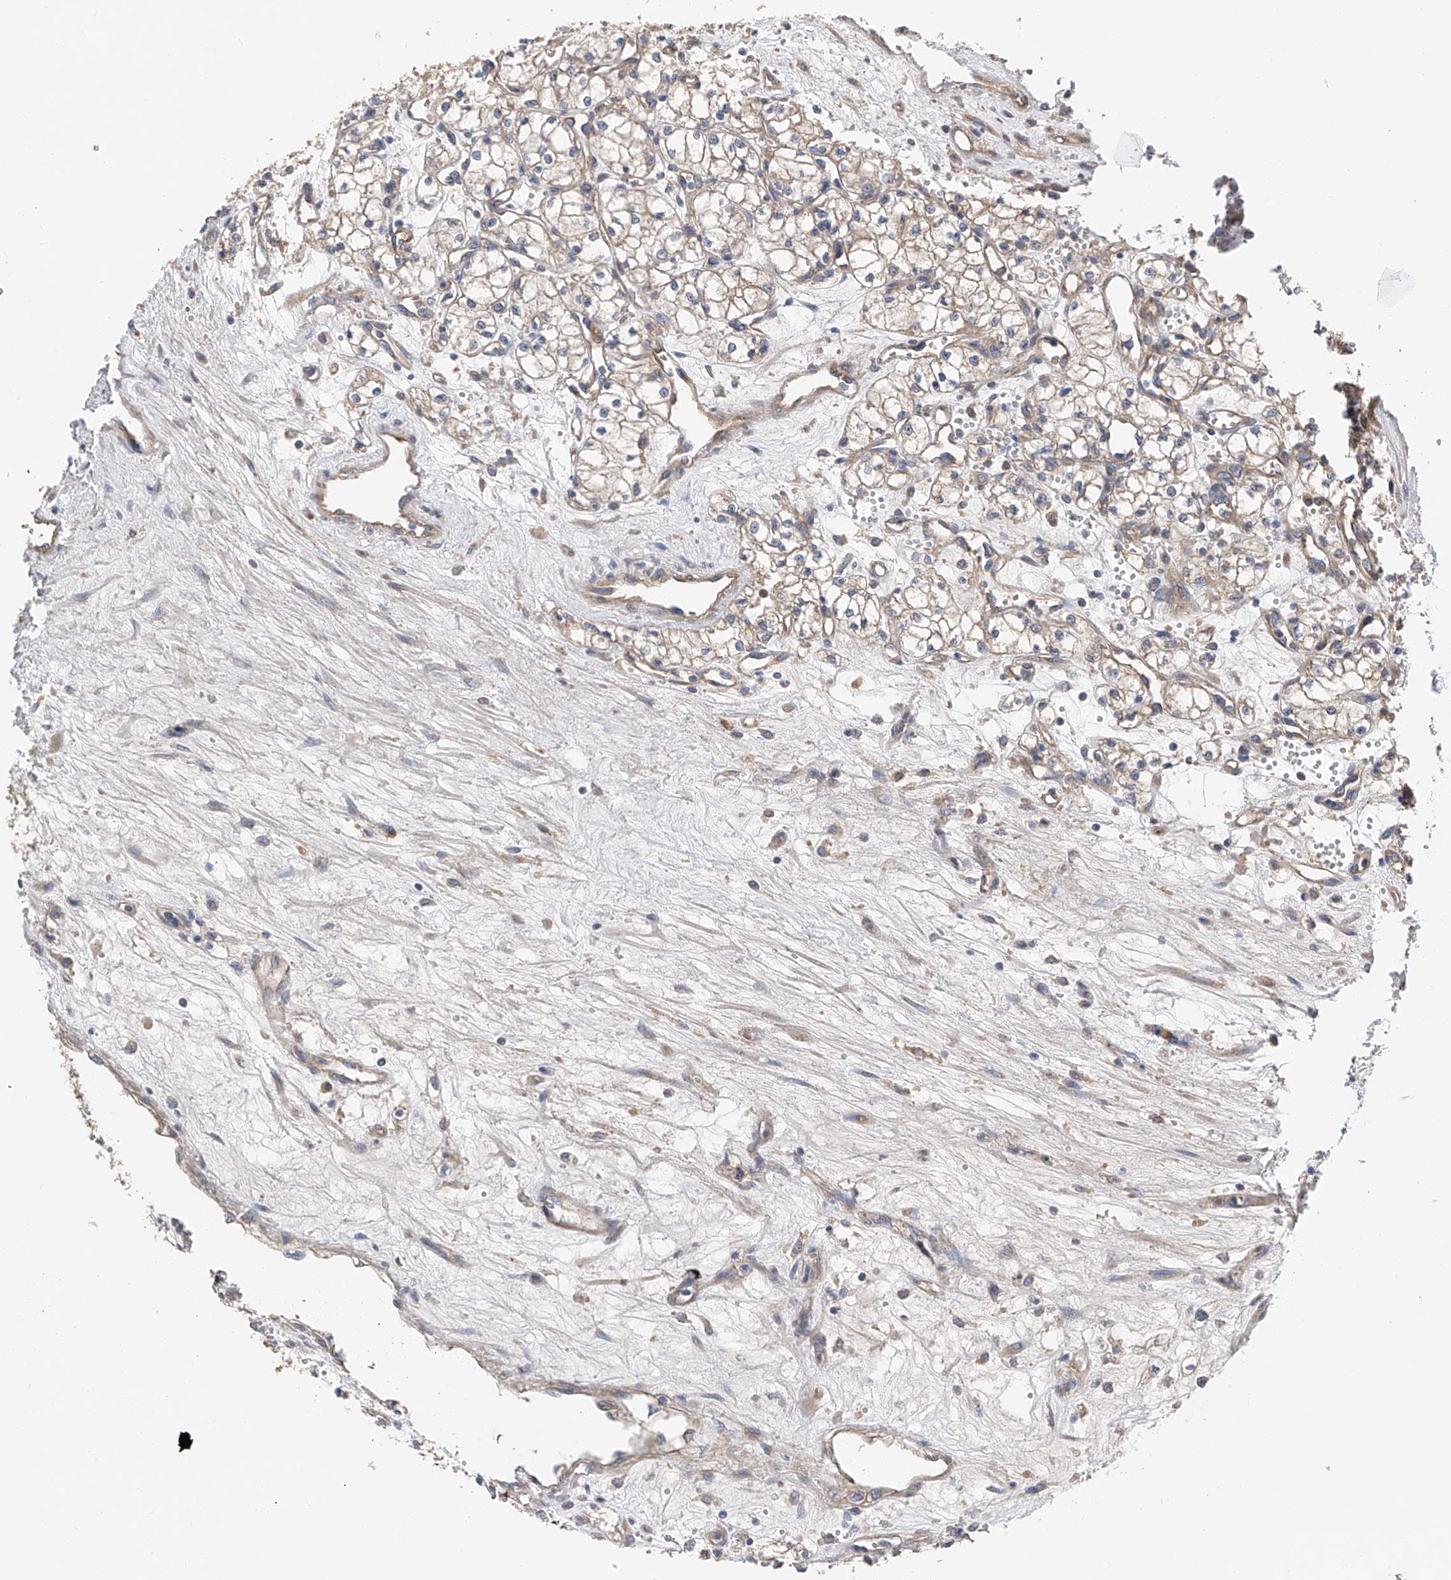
{"staining": {"intensity": "weak", "quantity": "<25%", "location": "cytoplasmic/membranous"}, "tissue": "renal cancer", "cell_type": "Tumor cells", "image_type": "cancer", "snomed": [{"axis": "morphology", "description": "Adenocarcinoma, NOS"}, {"axis": "topography", "description": "Kidney"}], "caption": "This is an immunohistochemistry histopathology image of renal cancer. There is no staining in tumor cells.", "gene": "PTK2", "patient": {"sex": "male", "age": 59}}